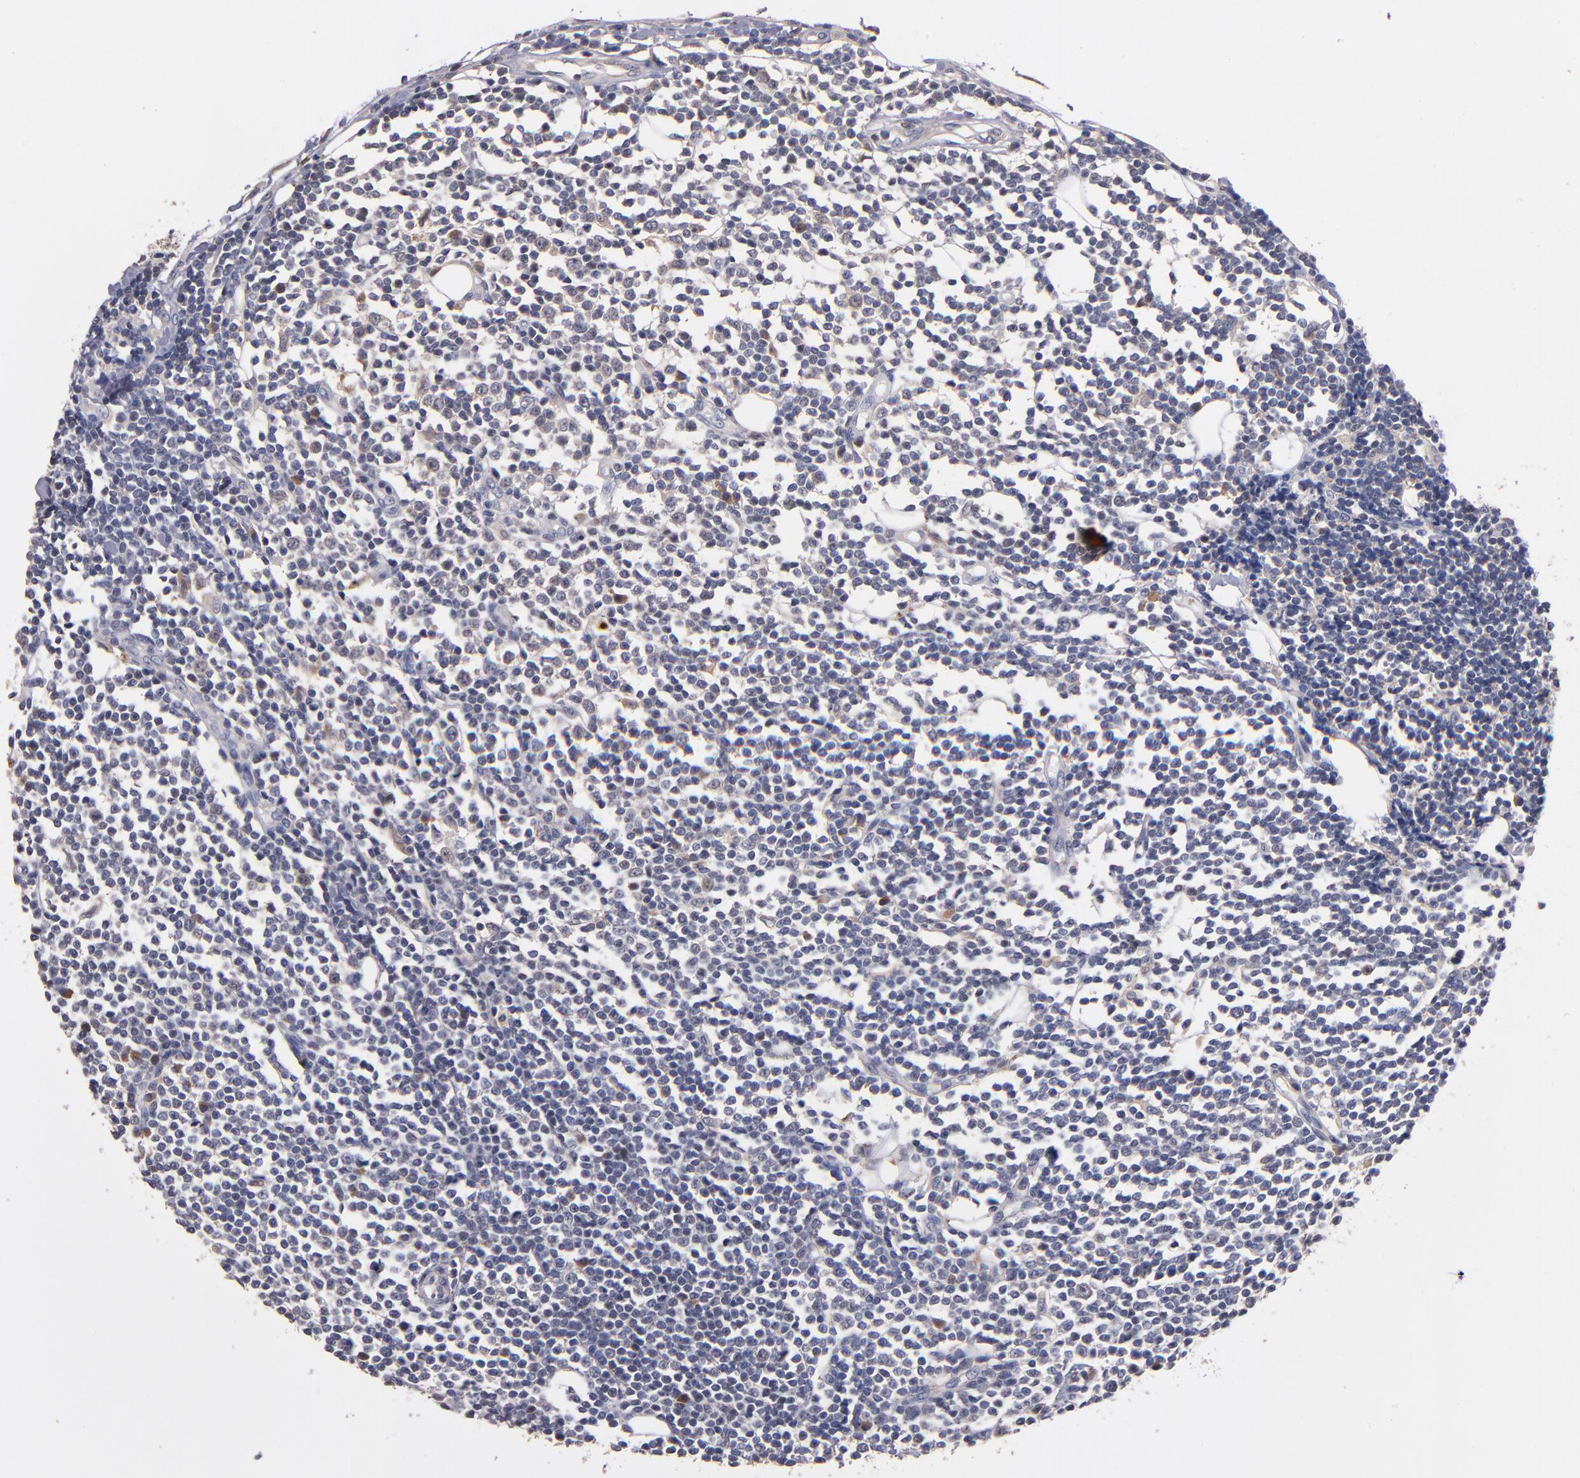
{"staining": {"intensity": "negative", "quantity": "none", "location": "none"}, "tissue": "lymphoma", "cell_type": "Tumor cells", "image_type": "cancer", "snomed": [{"axis": "morphology", "description": "Malignant lymphoma, non-Hodgkin's type, Low grade"}, {"axis": "topography", "description": "Soft tissue"}], "caption": "This is an immunohistochemistry (IHC) photomicrograph of human malignant lymphoma, non-Hodgkin's type (low-grade). There is no positivity in tumor cells.", "gene": "TTLL12", "patient": {"sex": "male", "age": 92}}